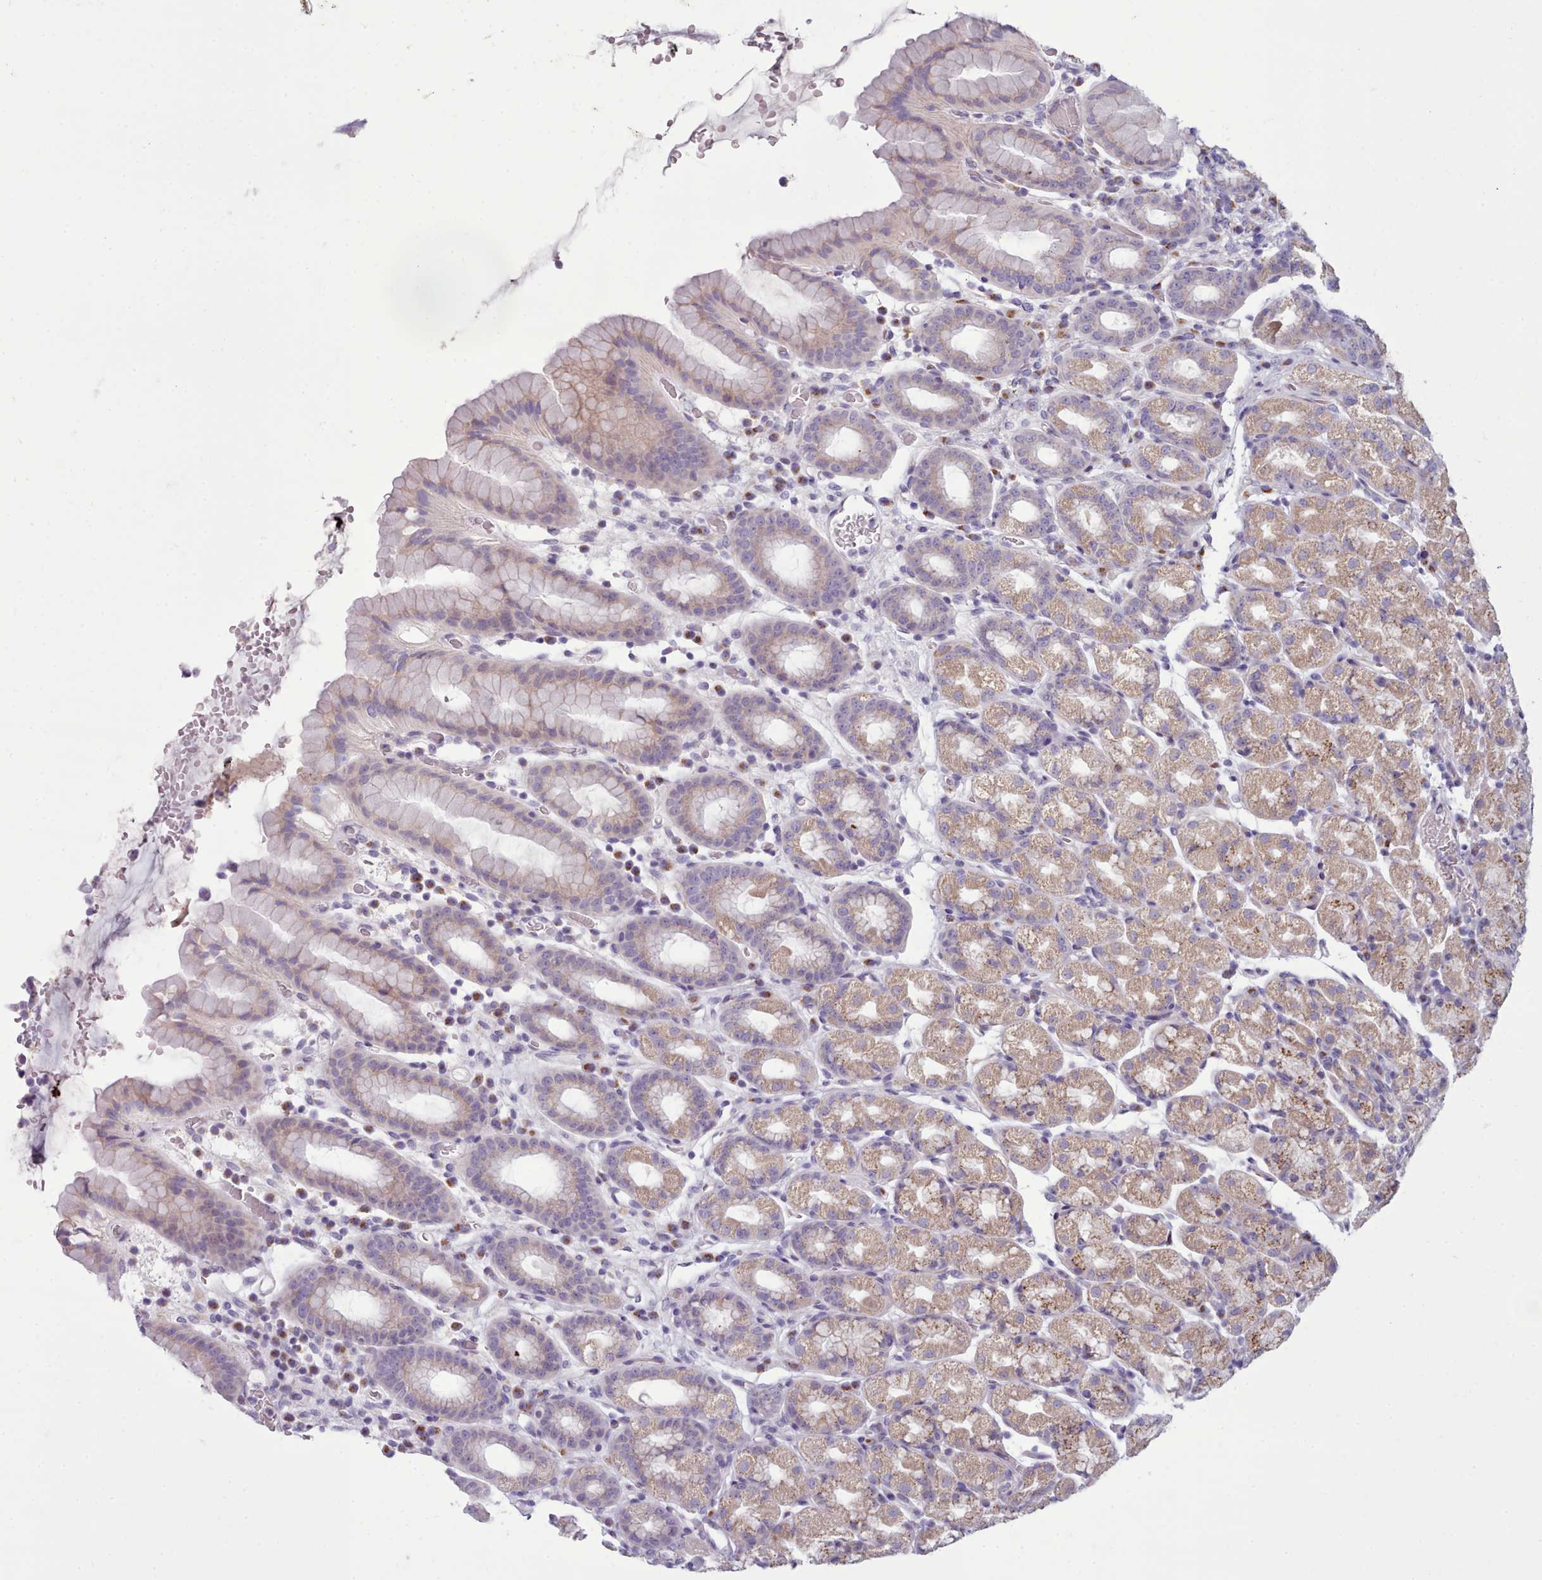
{"staining": {"intensity": "strong", "quantity": "25%-75%", "location": "cytoplasmic/membranous"}, "tissue": "stomach", "cell_type": "Glandular cells", "image_type": "normal", "snomed": [{"axis": "morphology", "description": "Normal tissue, NOS"}, {"axis": "topography", "description": "Stomach, upper"}, {"axis": "topography", "description": "Stomach, lower"}, {"axis": "topography", "description": "Small intestine"}], "caption": "The micrograph exhibits staining of unremarkable stomach, revealing strong cytoplasmic/membranous protein expression (brown color) within glandular cells. (DAB IHC with brightfield microscopy, high magnification).", "gene": "MYRFL", "patient": {"sex": "male", "age": 68}}